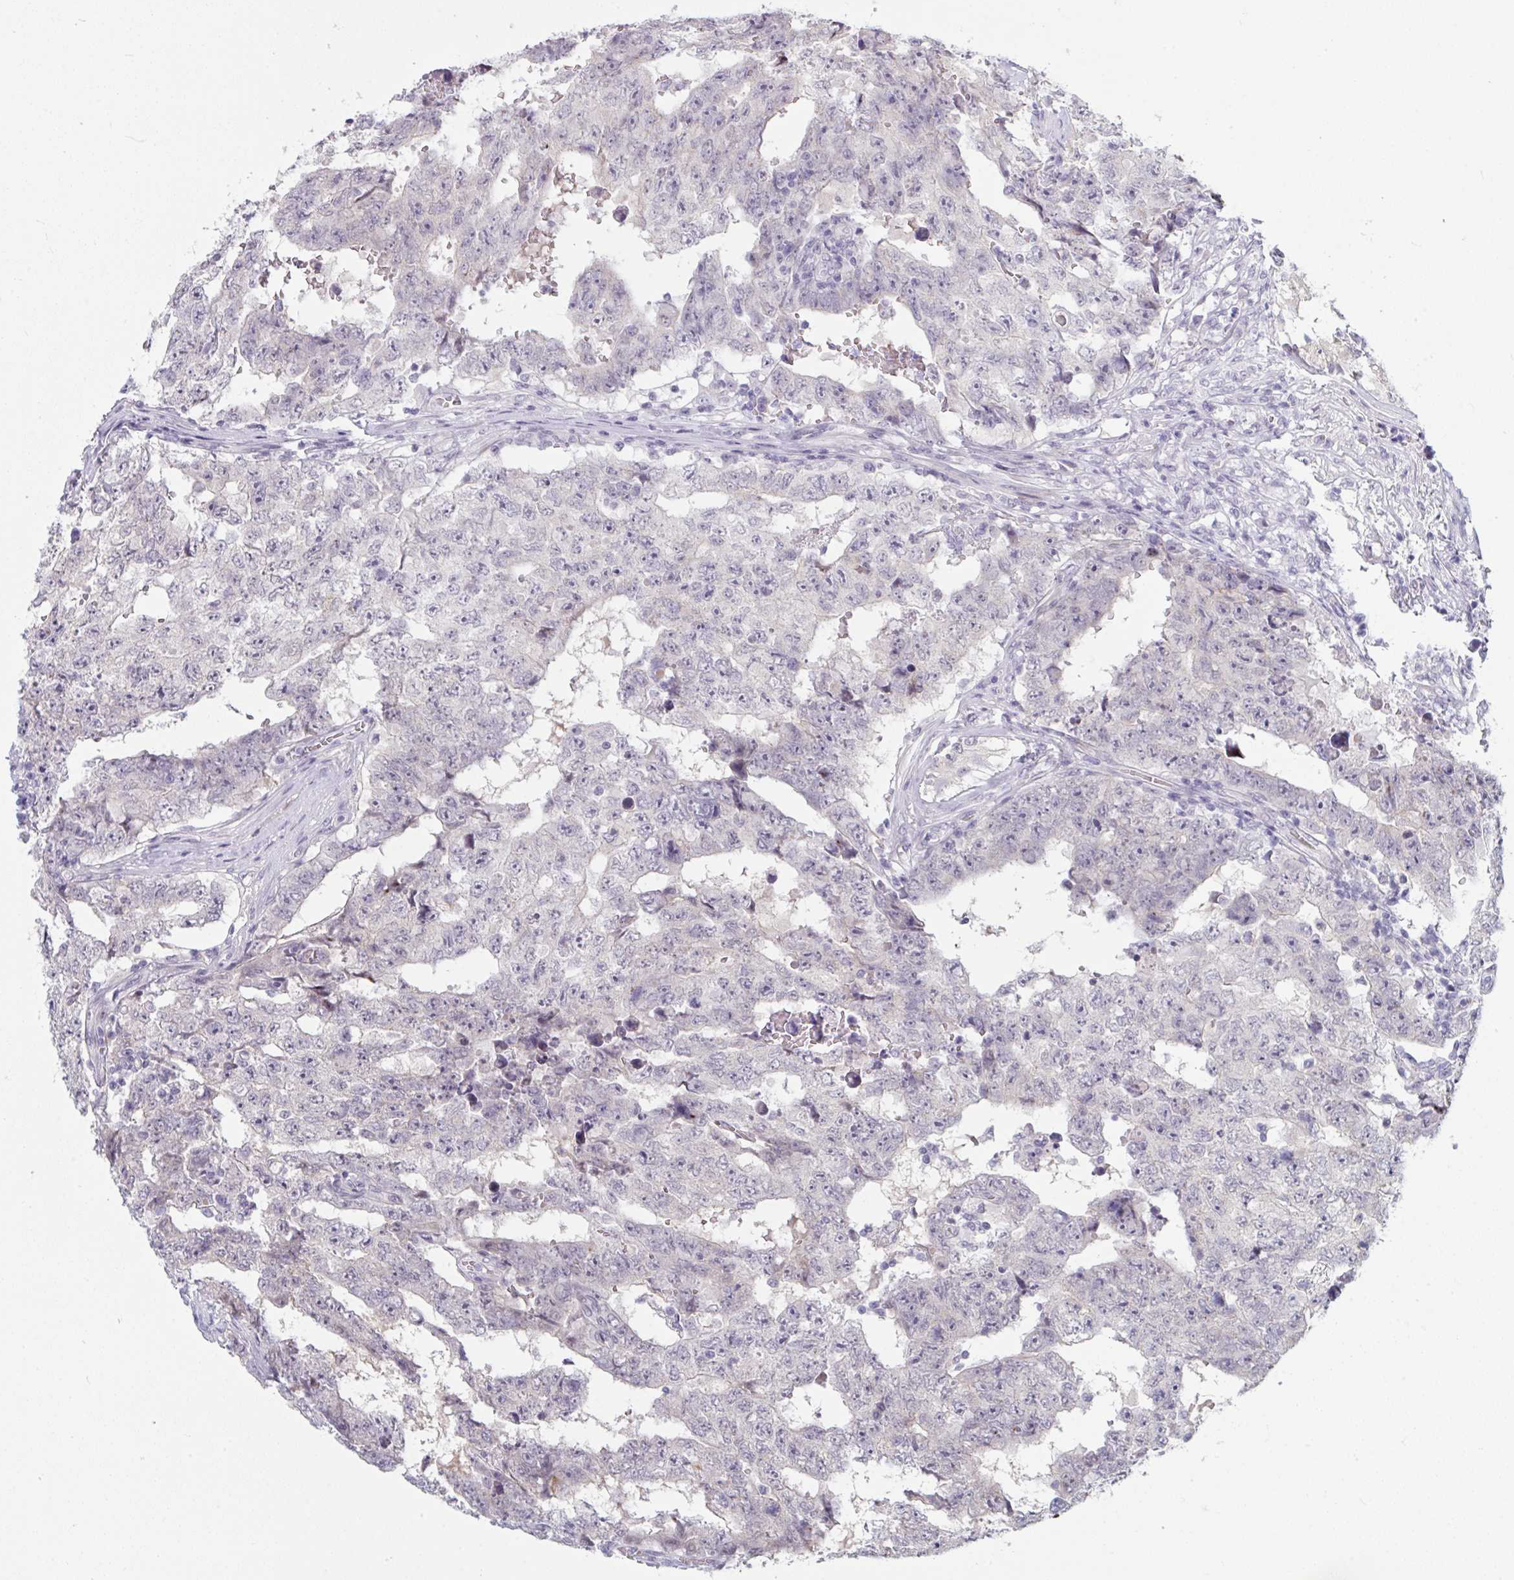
{"staining": {"intensity": "negative", "quantity": "none", "location": "none"}, "tissue": "testis cancer", "cell_type": "Tumor cells", "image_type": "cancer", "snomed": [{"axis": "morphology", "description": "Carcinoma, Embryonal, NOS"}, {"axis": "topography", "description": "Testis"}], "caption": "Immunohistochemical staining of human testis cancer exhibits no significant expression in tumor cells.", "gene": "TCEAL8", "patient": {"sex": "male", "age": 25}}